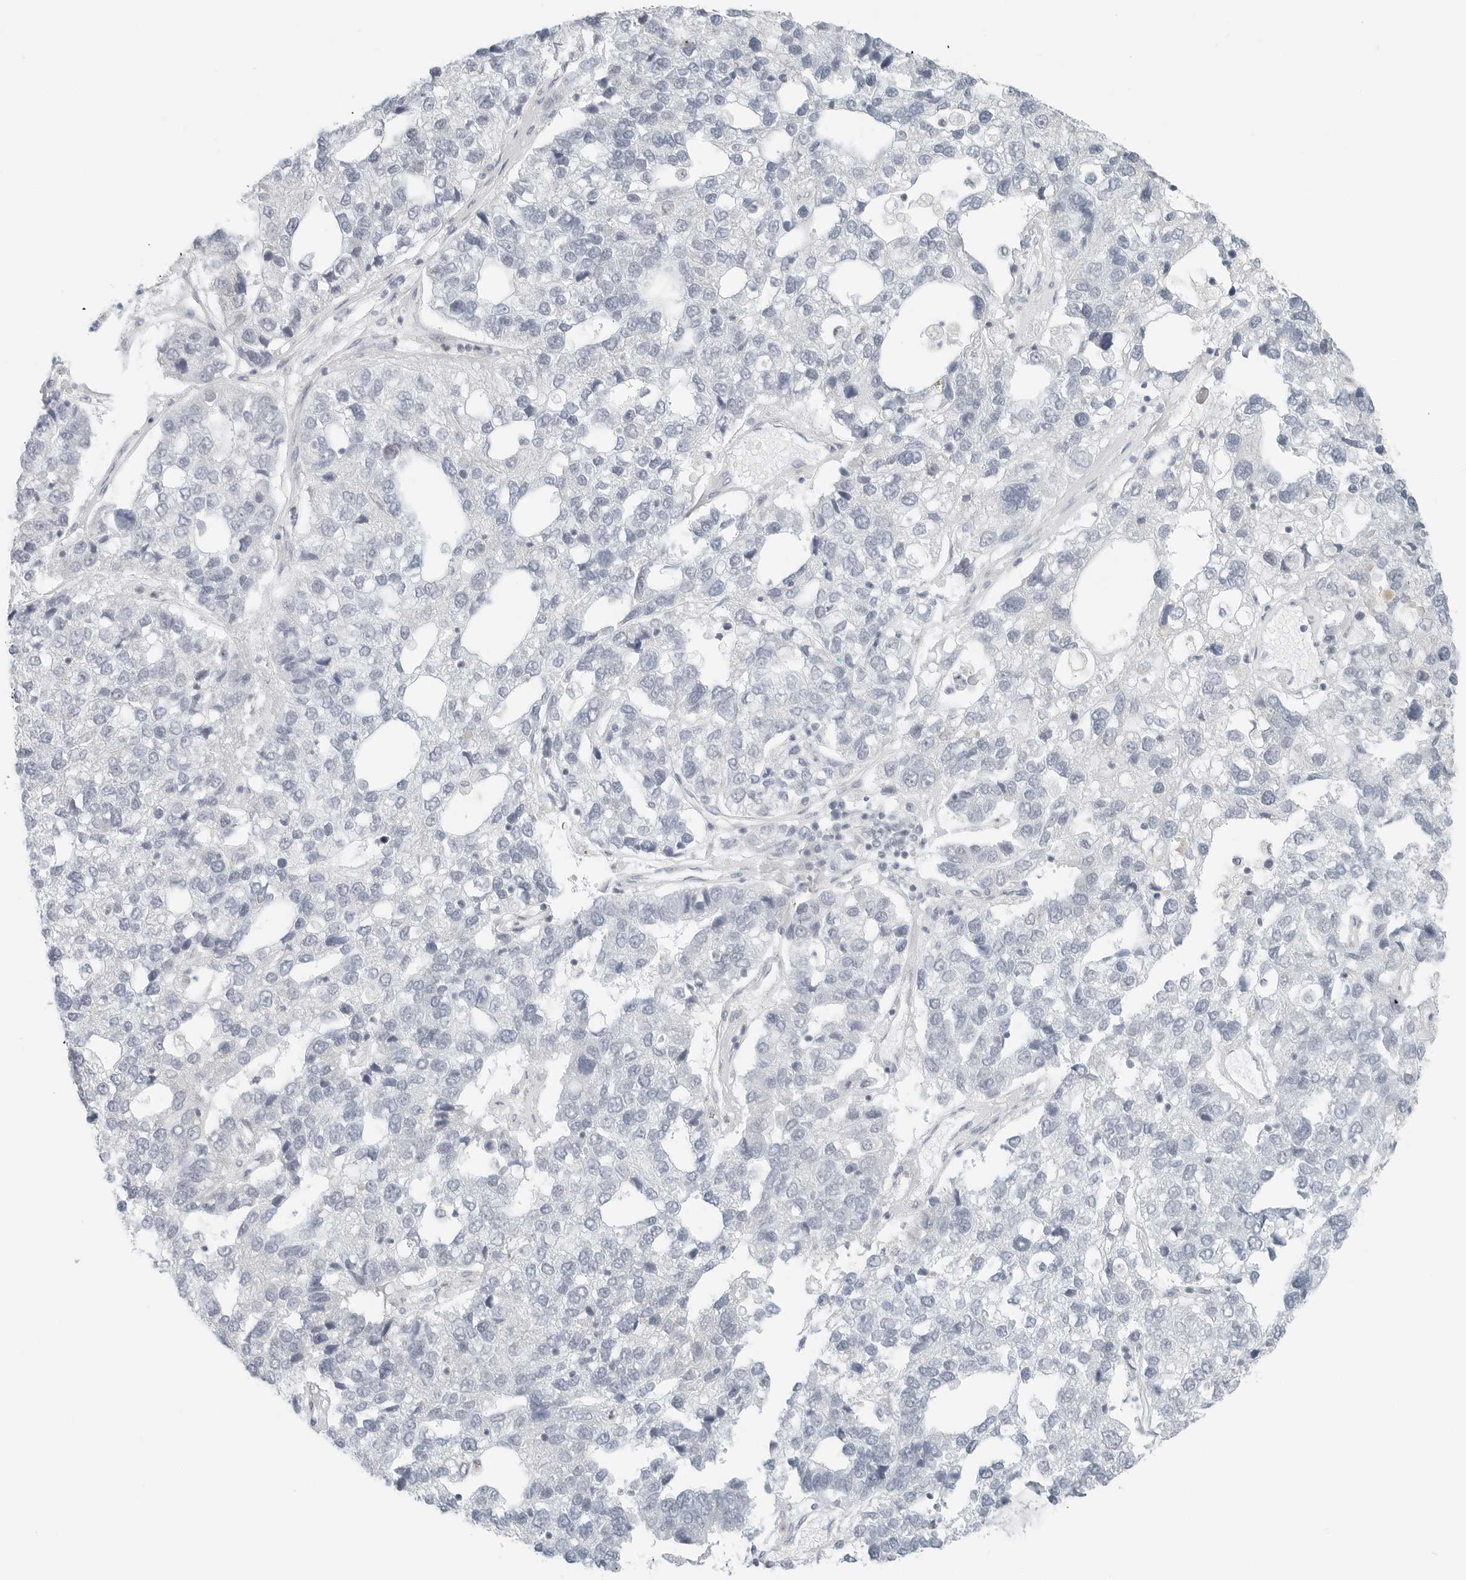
{"staining": {"intensity": "negative", "quantity": "none", "location": "none"}, "tissue": "pancreatic cancer", "cell_type": "Tumor cells", "image_type": "cancer", "snomed": [{"axis": "morphology", "description": "Adenocarcinoma, NOS"}, {"axis": "topography", "description": "Pancreas"}], "caption": "Pancreatic cancer was stained to show a protein in brown. There is no significant positivity in tumor cells.", "gene": "IQCC", "patient": {"sex": "female", "age": 61}}